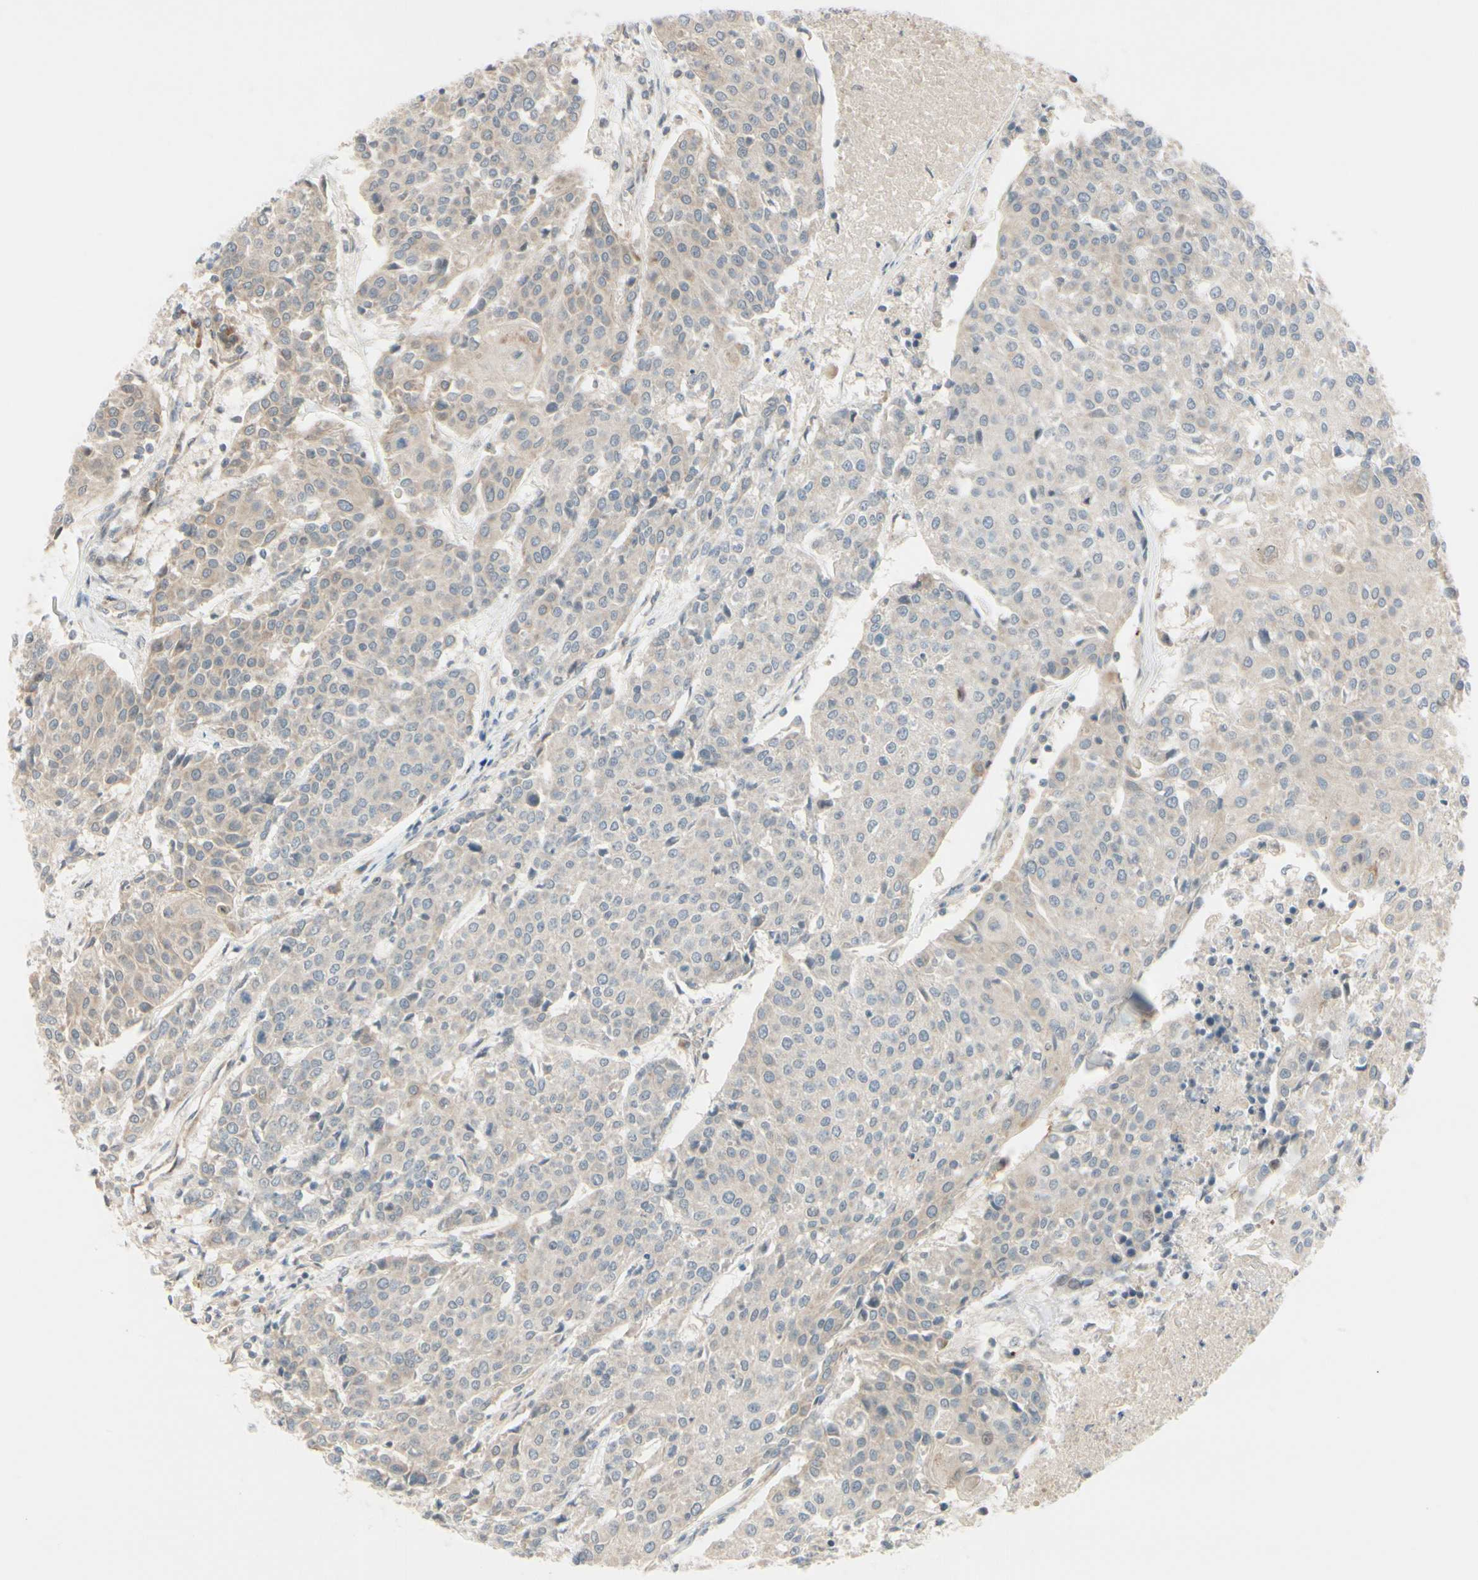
{"staining": {"intensity": "weak", "quantity": "25%-75%", "location": "cytoplasmic/membranous"}, "tissue": "urothelial cancer", "cell_type": "Tumor cells", "image_type": "cancer", "snomed": [{"axis": "morphology", "description": "Urothelial carcinoma, High grade"}, {"axis": "topography", "description": "Urinary bladder"}], "caption": "Immunohistochemistry (IHC) image of human high-grade urothelial carcinoma stained for a protein (brown), which displays low levels of weak cytoplasmic/membranous positivity in about 25%-75% of tumor cells.", "gene": "FGF10", "patient": {"sex": "female", "age": 85}}